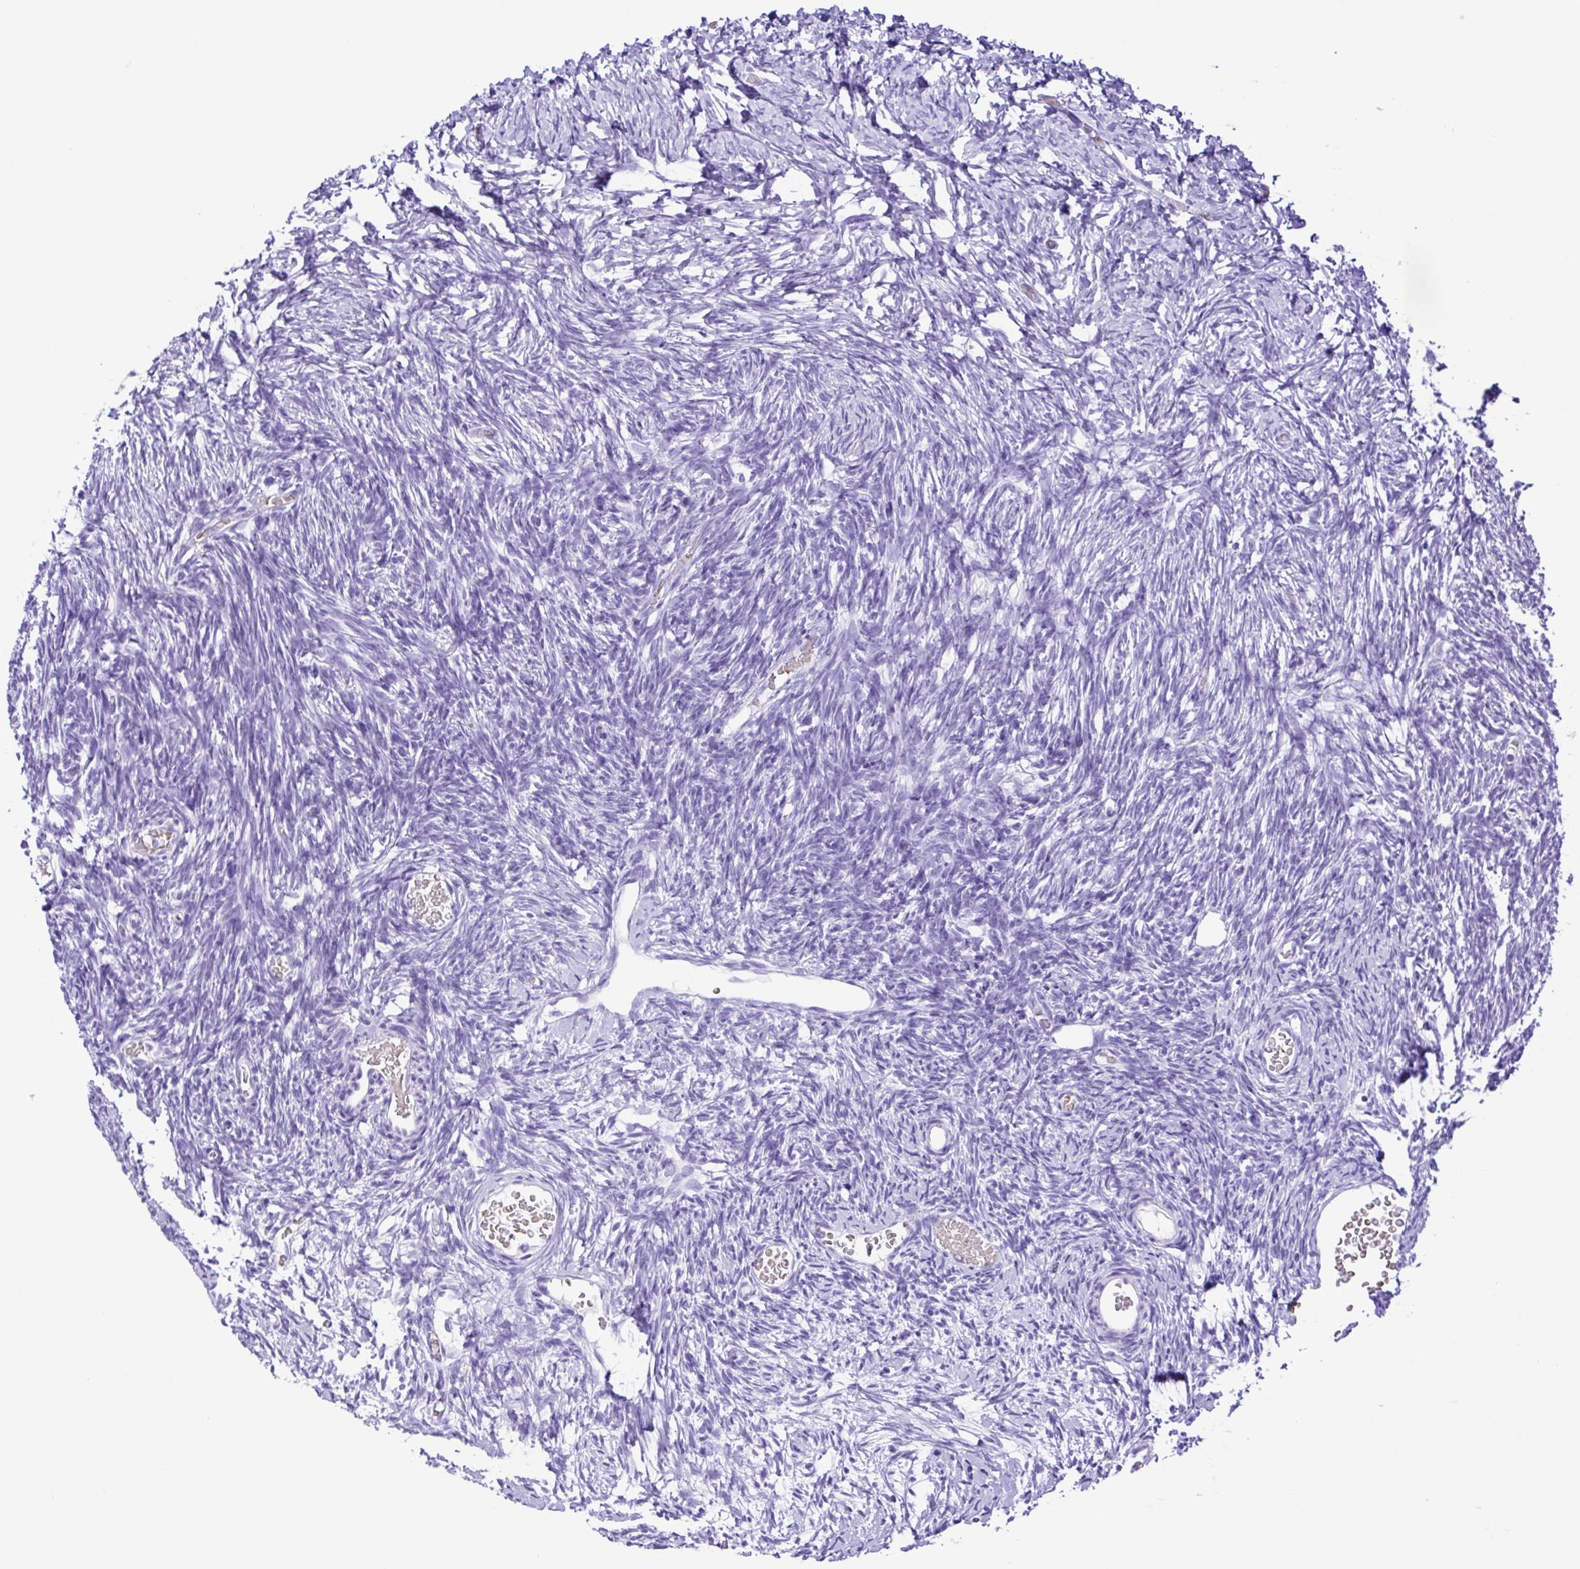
{"staining": {"intensity": "negative", "quantity": "none", "location": "none"}, "tissue": "ovary", "cell_type": "Ovarian stroma cells", "image_type": "normal", "snomed": [{"axis": "morphology", "description": "Normal tissue, NOS"}, {"axis": "topography", "description": "Ovary"}], "caption": "Immunohistochemical staining of normal human ovary exhibits no significant staining in ovarian stroma cells.", "gene": "SYT1", "patient": {"sex": "female", "age": 39}}